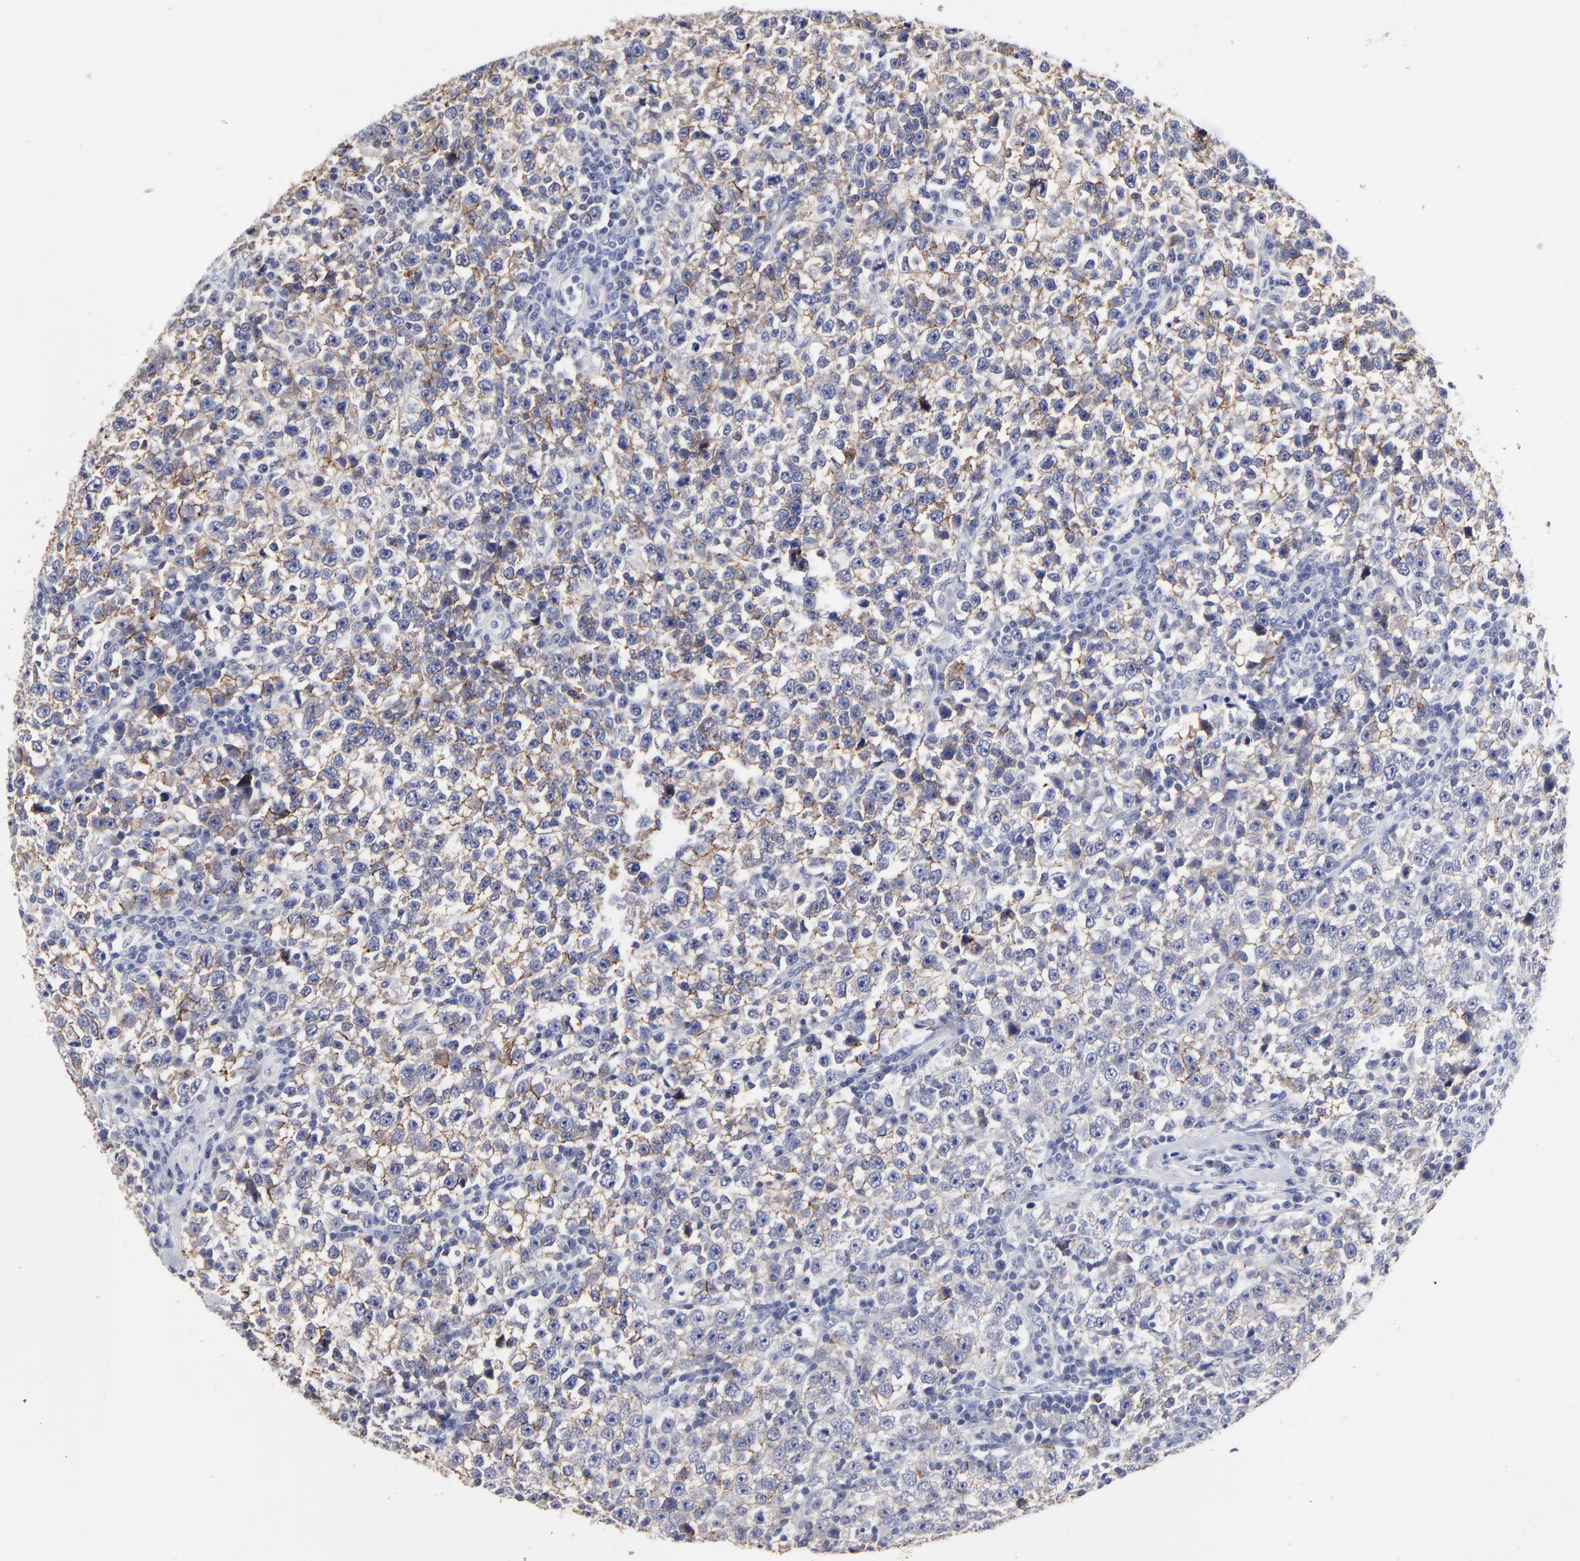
{"staining": {"intensity": "weak", "quantity": "25%-75%", "location": "cytoplasmic/membranous"}, "tissue": "testis cancer", "cell_type": "Tumor cells", "image_type": "cancer", "snomed": [{"axis": "morphology", "description": "Seminoma, NOS"}, {"axis": "topography", "description": "Testis"}], "caption": "Immunohistochemical staining of human testis cancer shows low levels of weak cytoplasmic/membranous protein staining in about 25%-75% of tumor cells.", "gene": "CXADR", "patient": {"sex": "male", "age": 43}}